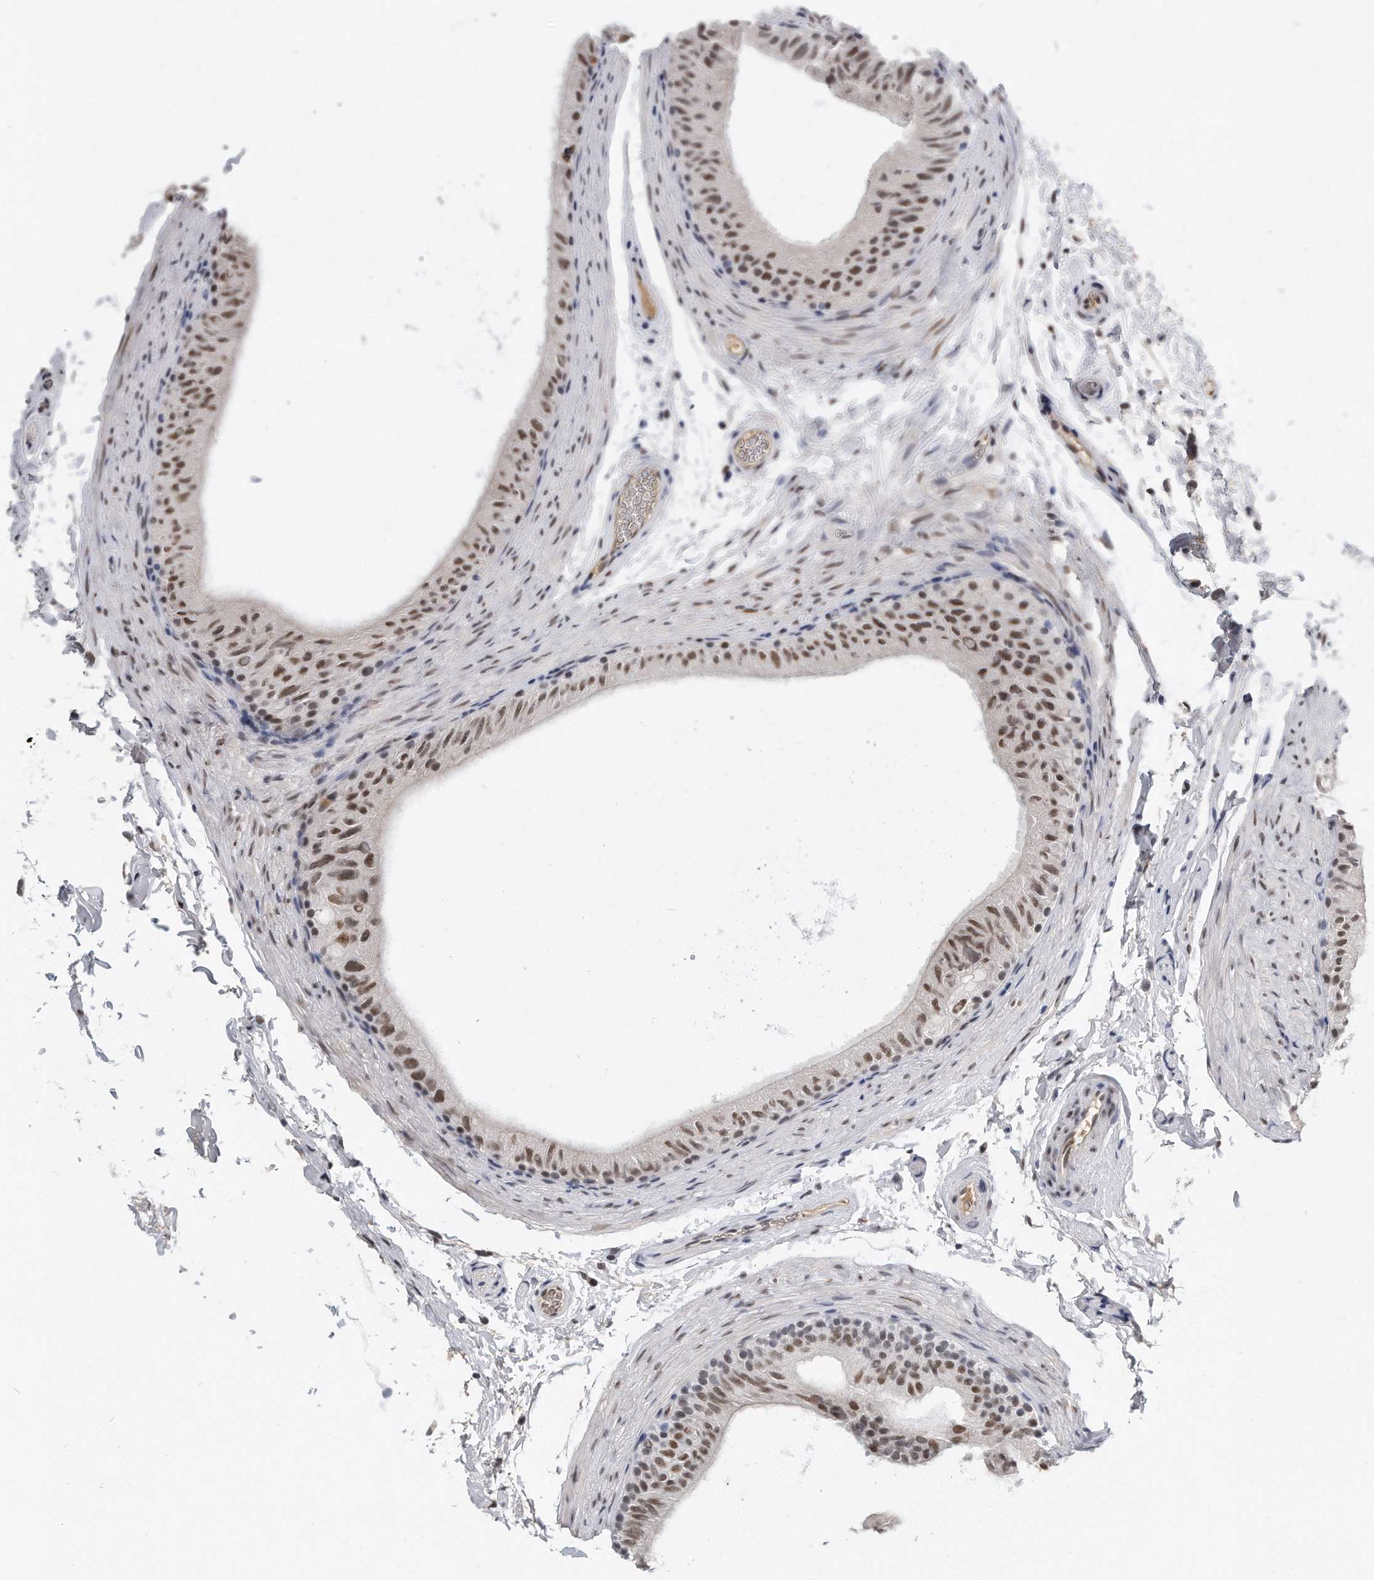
{"staining": {"intensity": "moderate", "quantity": ">75%", "location": "nuclear"}, "tissue": "epididymis", "cell_type": "Glandular cells", "image_type": "normal", "snomed": [{"axis": "morphology", "description": "Normal tissue, NOS"}, {"axis": "topography", "description": "Epididymis"}], "caption": "The image shows staining of unremarkable epididymis, revealing moderate nuclear protein staining (brown color) within glandular cells.", "gene": "CTBP2", "patient": {"sex": "male", "age": 49}}